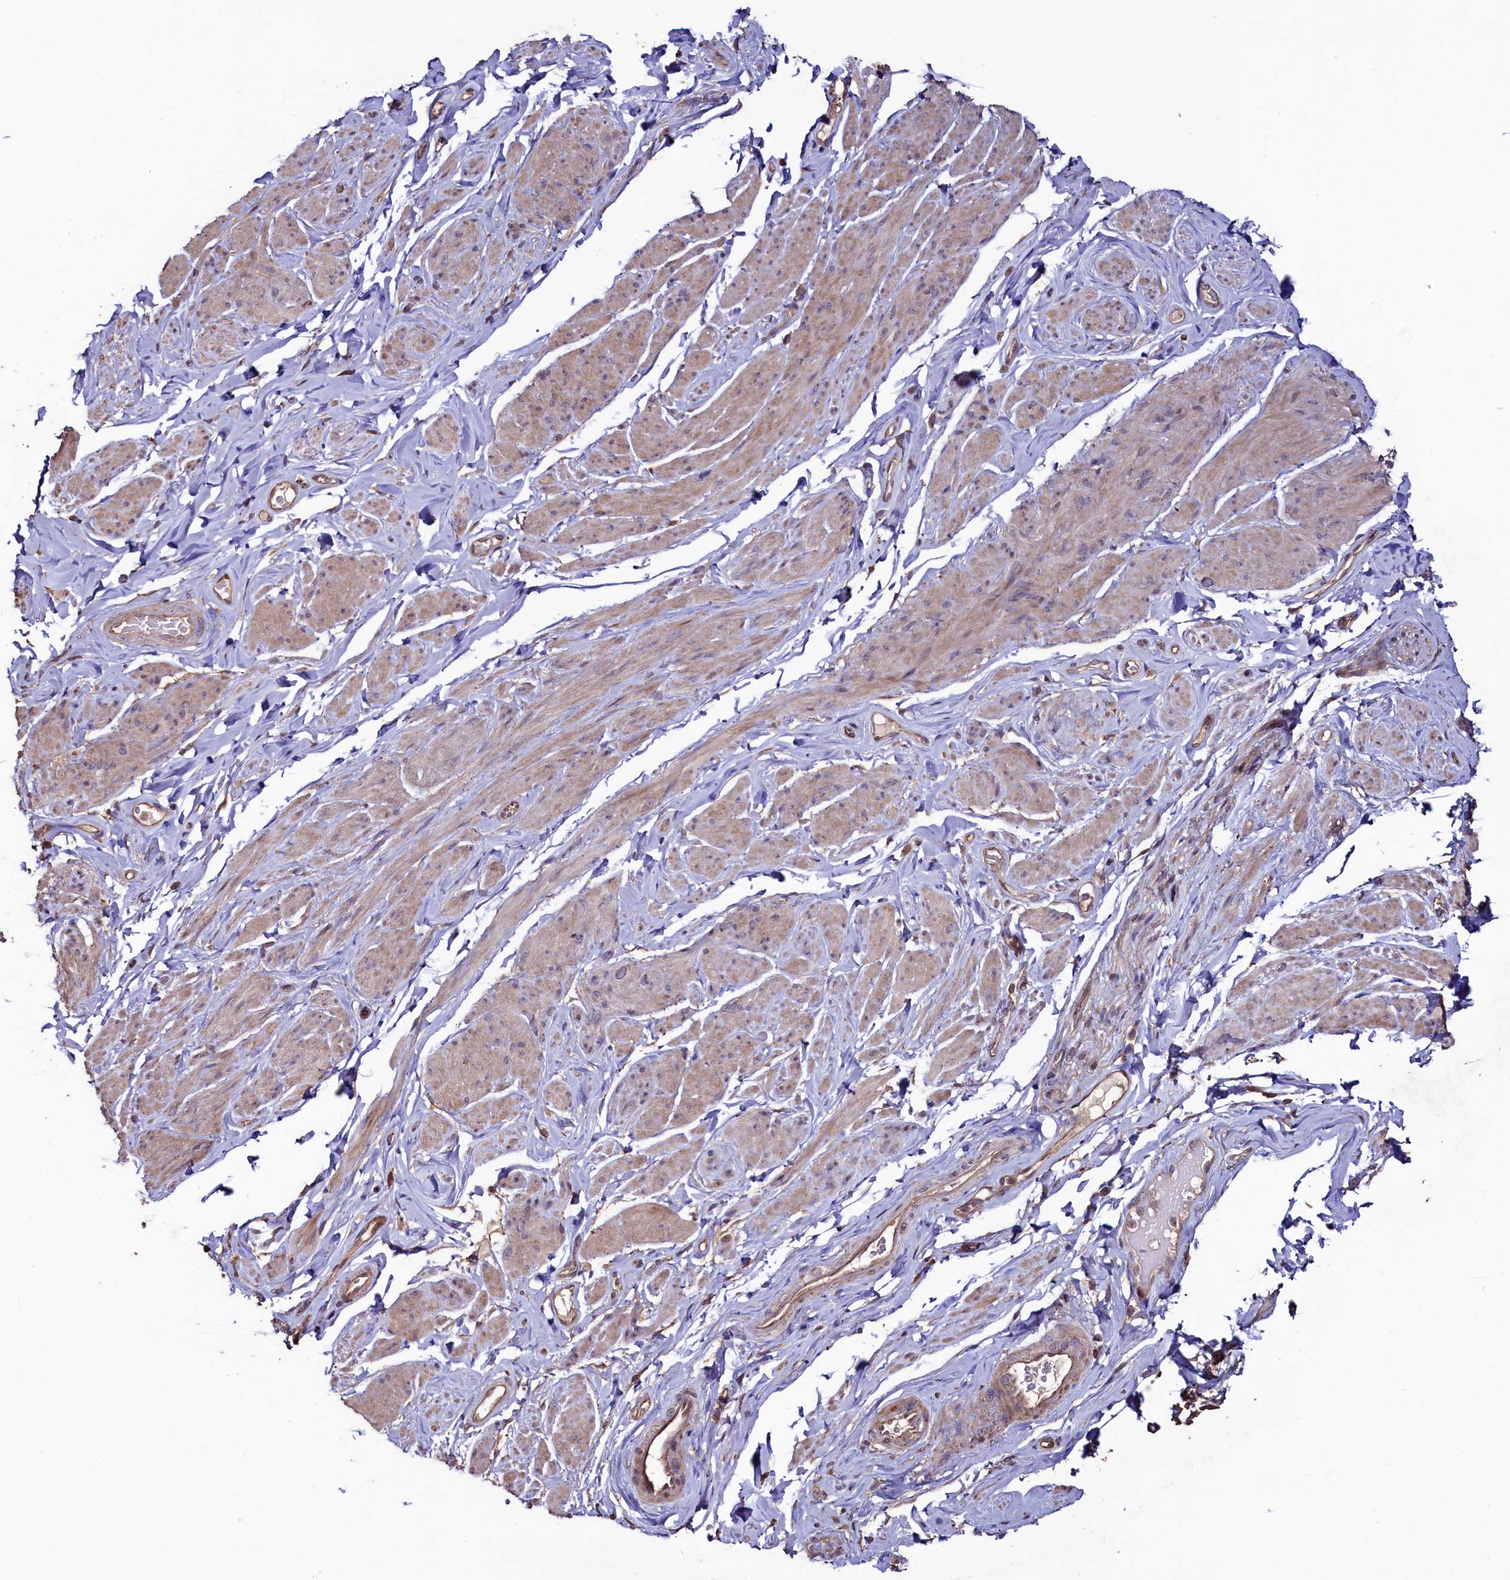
{"staining": {"intensity": "weak", "quantity": "25%-75%", "location": "cytoplasmic/membranous"}, "tissue": "smooth muscle", "cell_type": "Smooth muscle cells", "image_type": "normal", "snomed": [{"axis": "morphology", "description": "Normal tissue, NOS"}, {"axis": "topography", "description": "Smooth muscle"}, {"axis": "topography", "description": "Peripheral nerve tissue"}], "caption": "Immunohistochemistry of unremarkable human smooth muscle exhibits low levels of weak cytoplasmic/membranous staining in approximately 25%-75% of smooth muscle cells. The staining was performed using DAB, with brown indicating positive protein expression. Nuclei are stained blue with hematoxylin.", "gene": "TMEM98", "patient": {"sex": "male", "age": 69}}